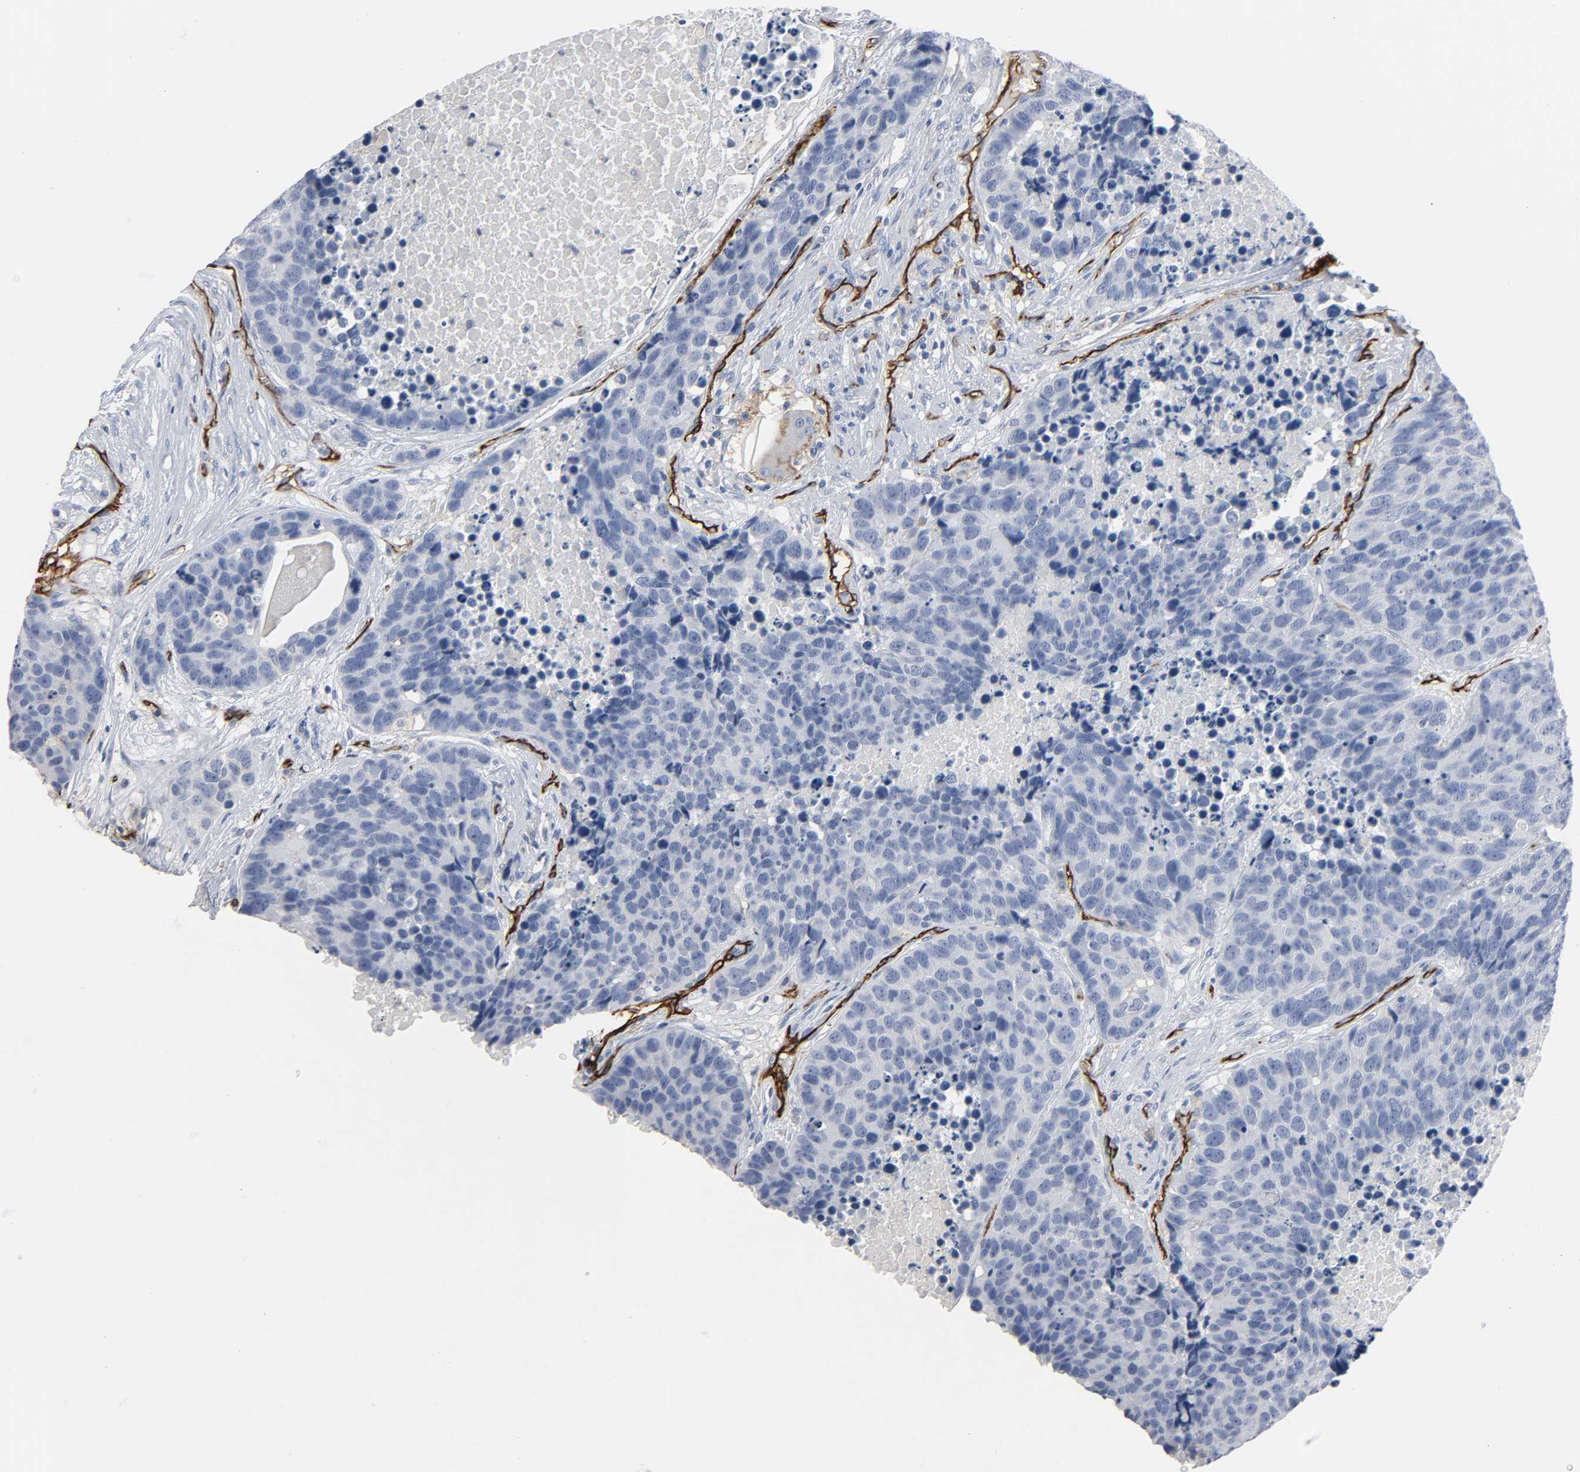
{"staining": {"intensity": "negative", "quantity": "none", "location": "none"}, "tissue": "carcinoid", "cell_type": "Tumor cells", "image_type": "cancer", "snomed": [{"axis": "morphology", "description": "Carcinoid, malignant, NOS"}, {"axis": "topography", "description": "Lung"}], "caption": "A high-resolution photomicrograph shows IHC staining of malignant carcinoid, which shows no significant expression in tumor cells.", "gene": "PECAM1", "patient": {"sex": "male", "age": 60}}